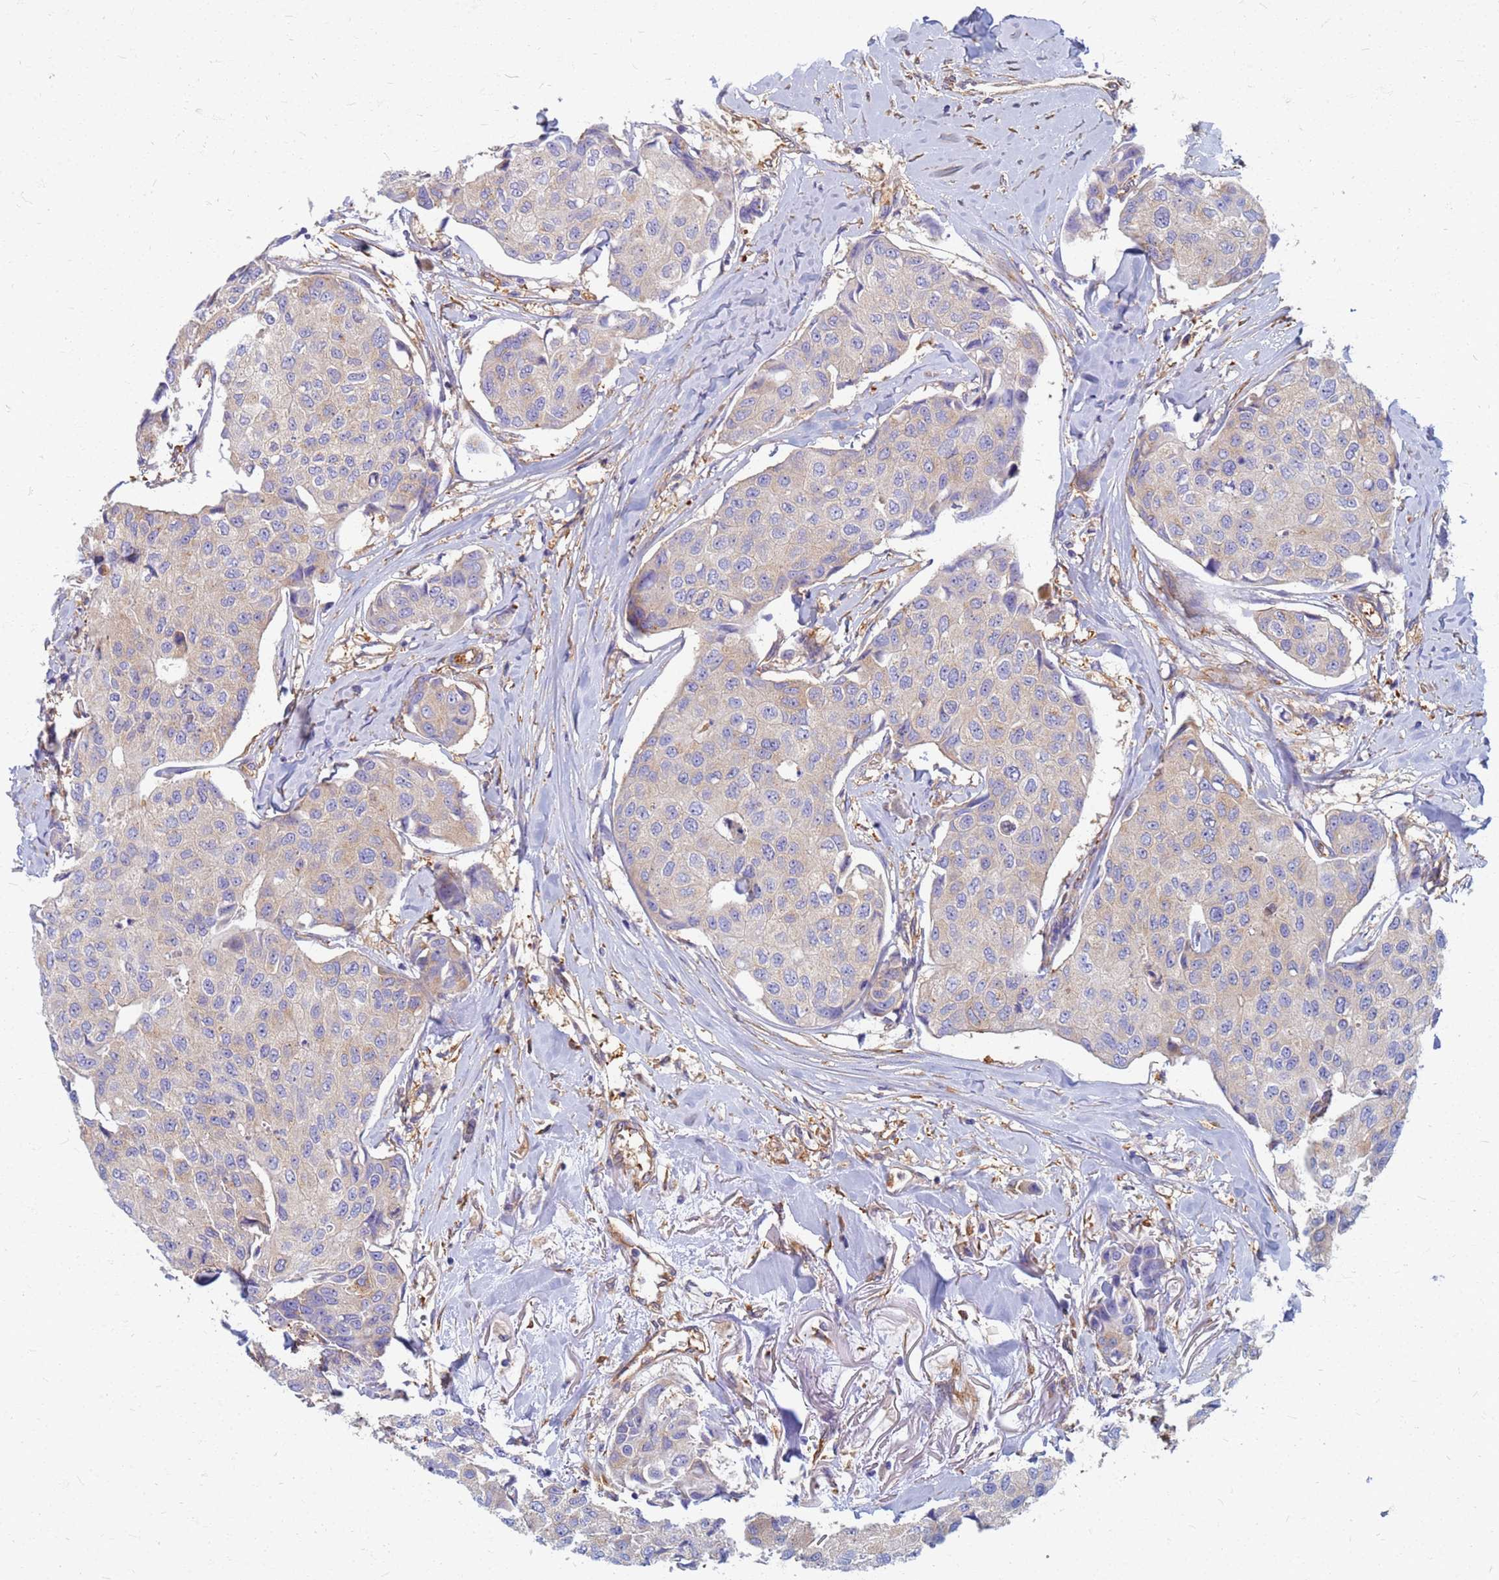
{"staining": {"intensity": "negative", "quantity": "none", "location": "none"}, "tissue": "breast cancer", "cell_type": "Tumor cells", "image_type": "cancer", "snomed": [{"axis": "morphology", "description": "Duct carcinoma"}, {"axis": "topography", "description": "Breast"}], "caption": "Histopathology image shows no significant protein staining in tumor cells of breast cancer.", "gene": "EEA1", "patient": {"sex": "female", "age": 80}}